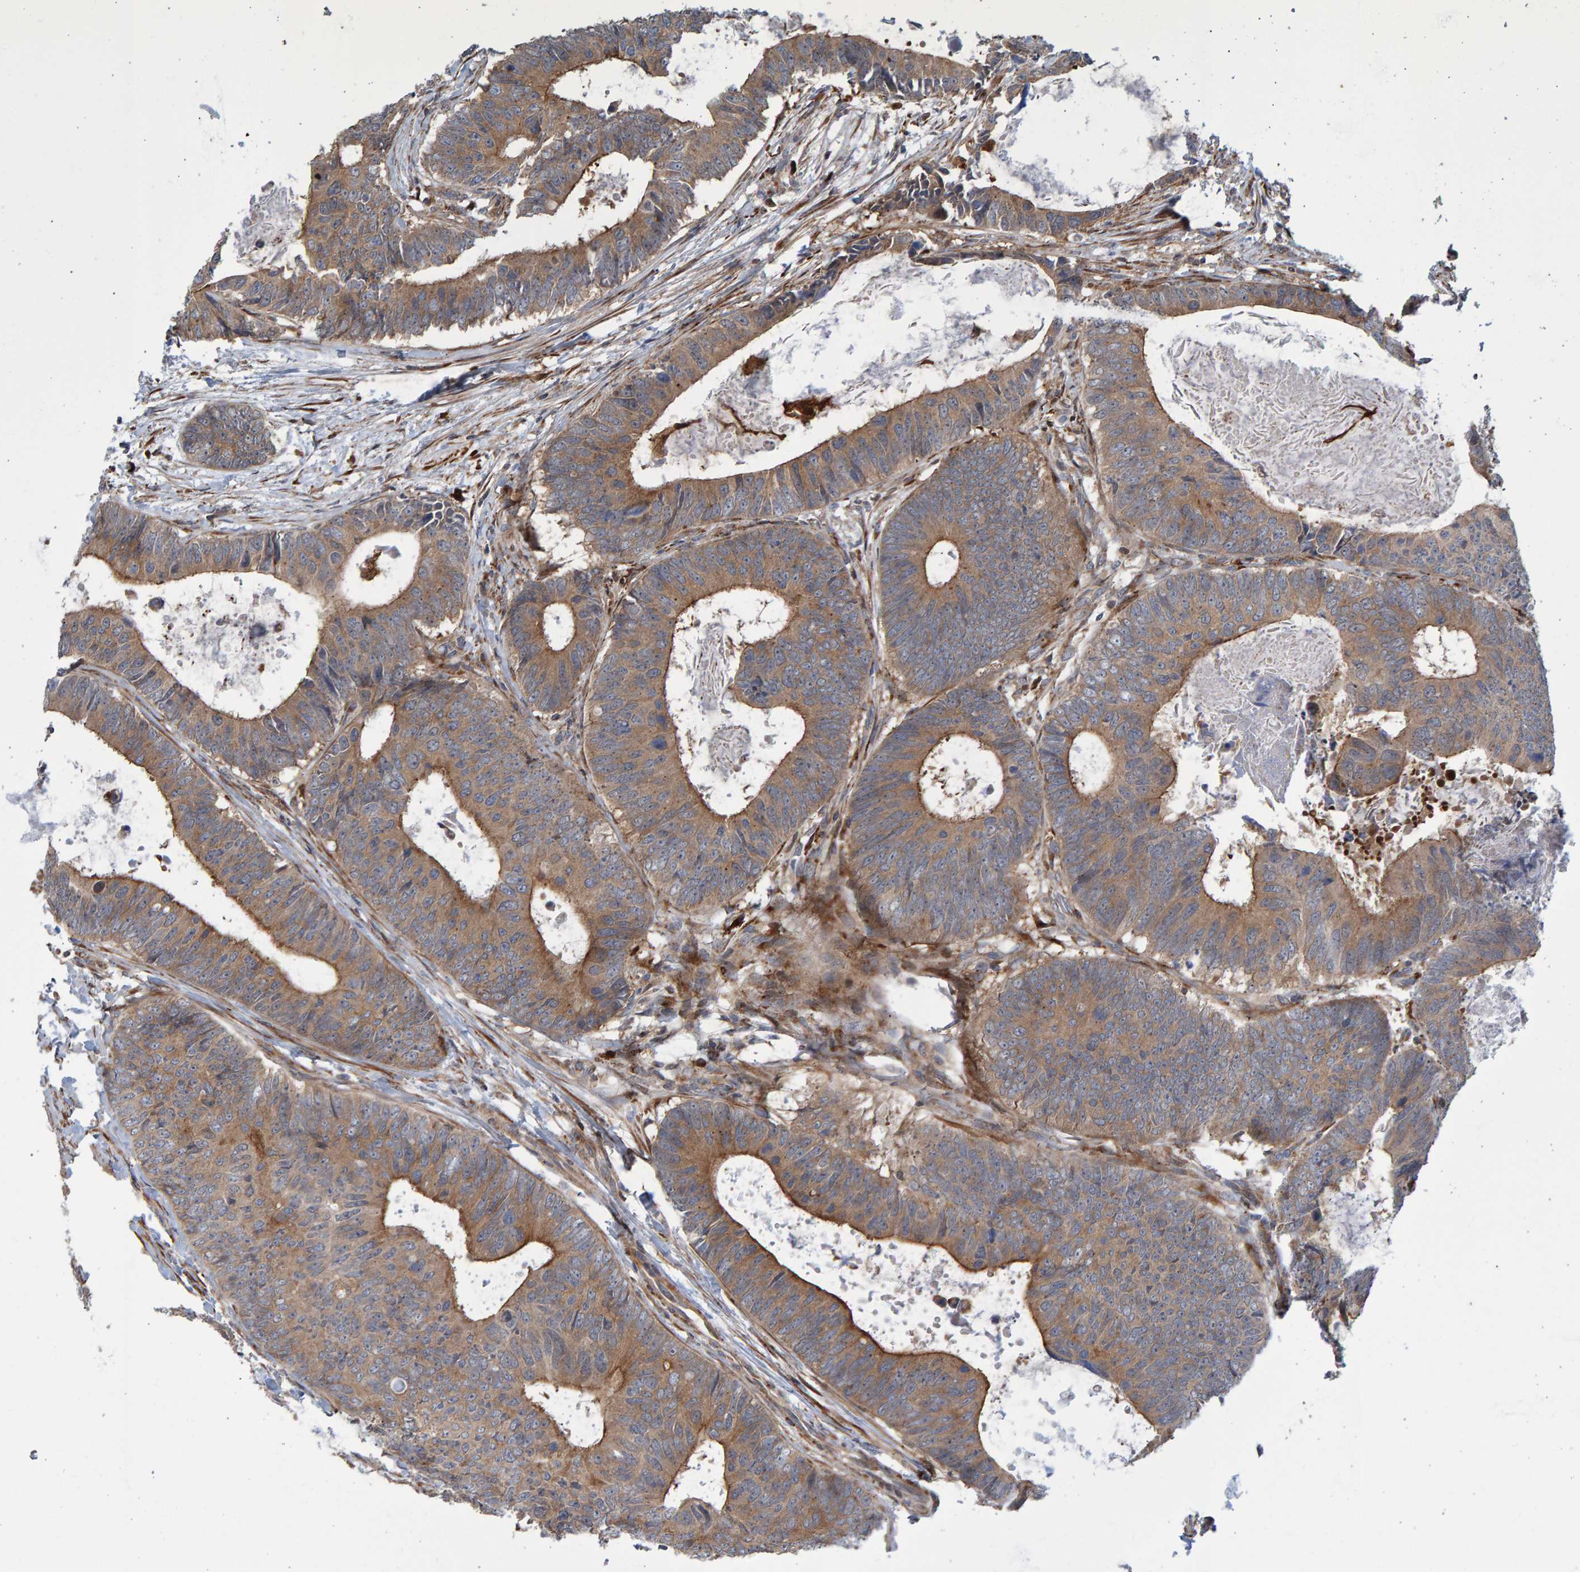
{"staining": {"intensity": "moderate", "quantity": ">75%", "location": "cytoplasmic/membranous"}, "tissue": "colorectal cancer", "cell_type": "Tumor cells", "image_type": "cancer", "snomed": [{"axis": "morphology", "description": "Adenocarcinoma, NOS"}, {"axis": "topography", "description": "Colon"}], "caption": "An image of human colorectal adenocarcinoma stained for a protein reveals moderate cytoplasmic/membranous brown staining in tumor cells. The protein is shown in brown color, while the nuclei are stained blue.", "gene": "LRBA", "patient": {"sex": "male", "age": 56}}